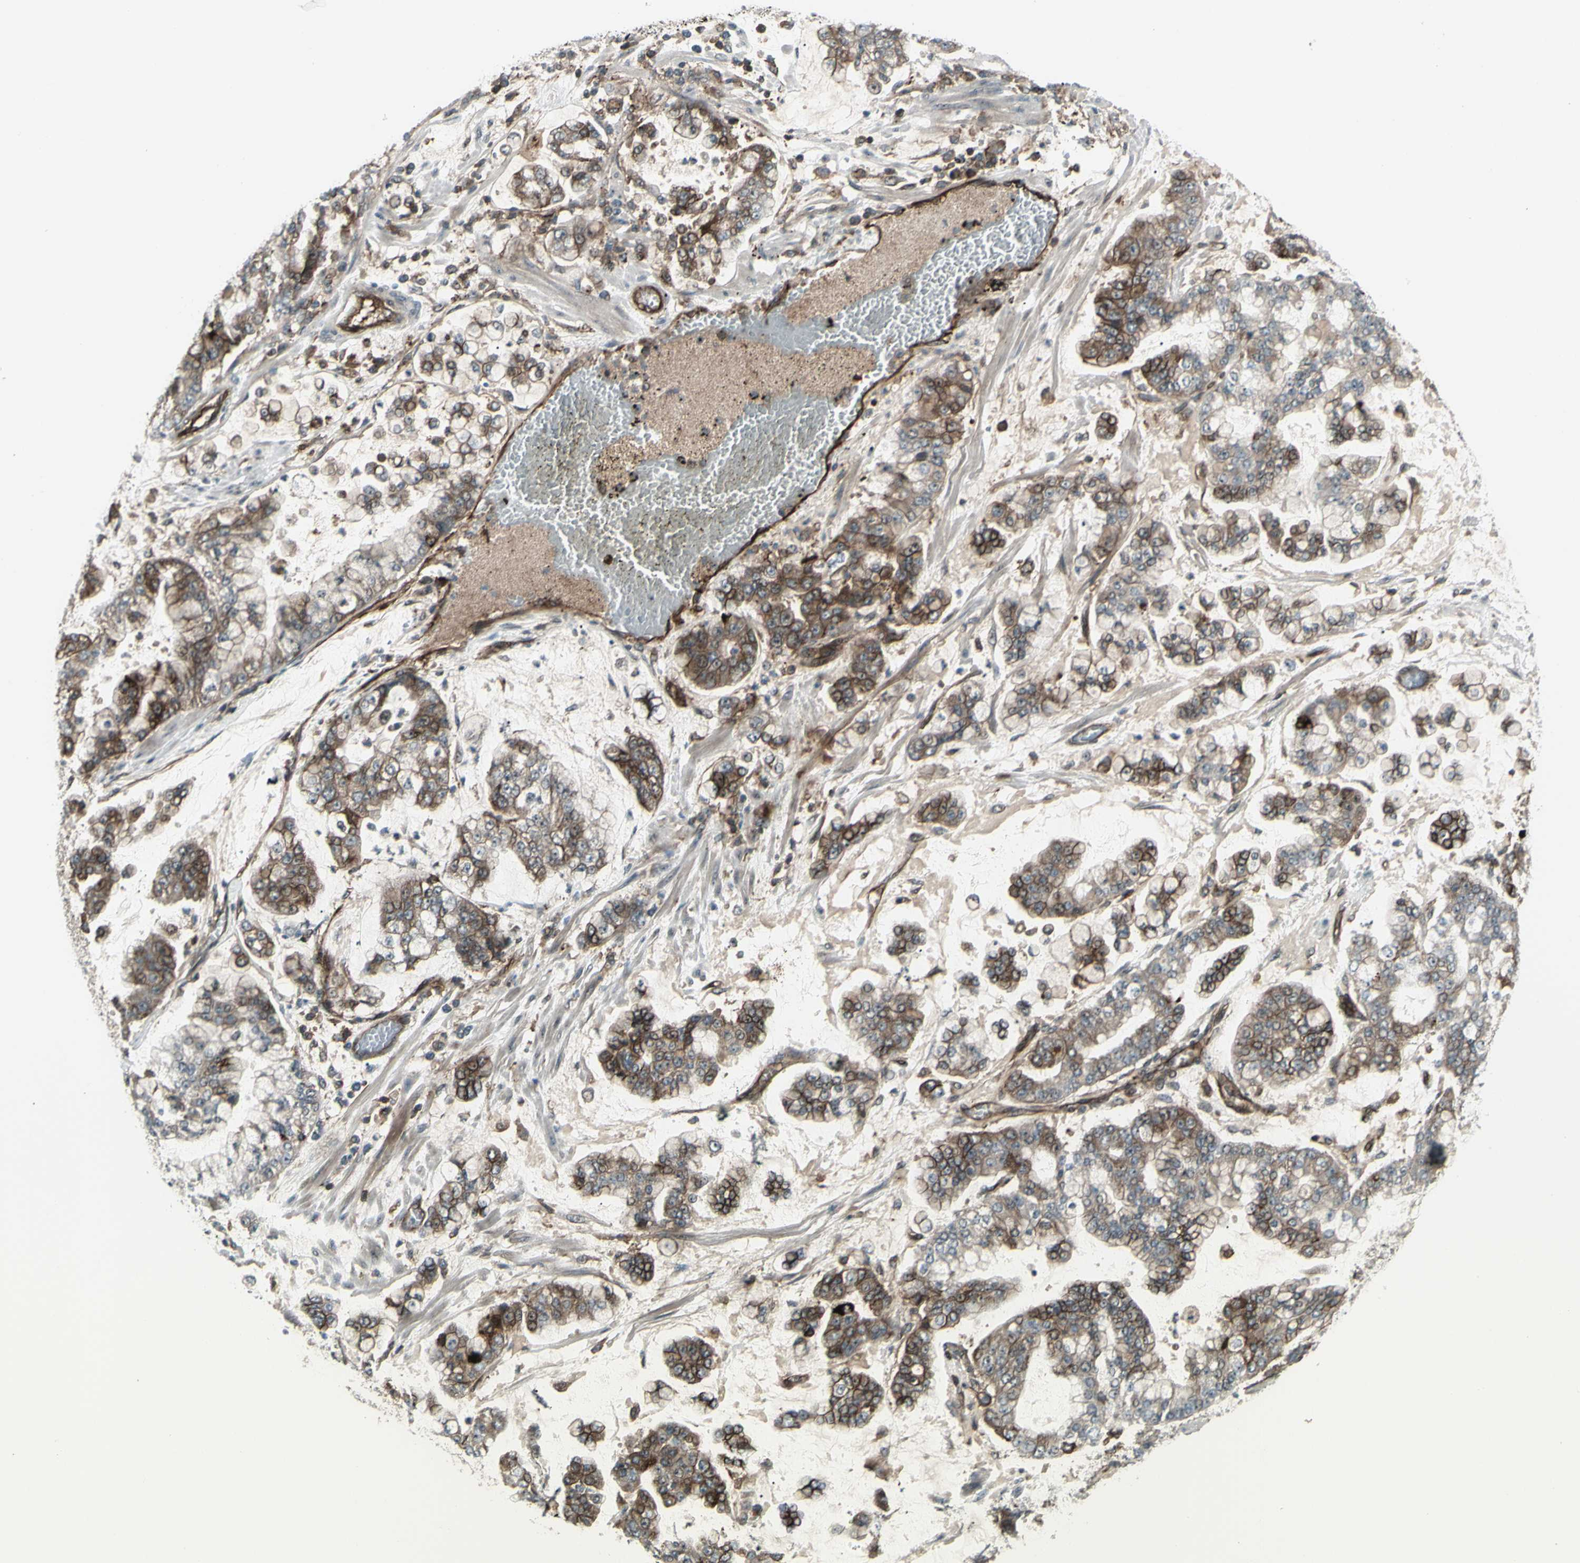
{"staining": {"intensity": "strong", "quantity": "25%-75%", "location": "cytoplasmic/membranous"}, "tissue": "stomach cancer", "cell_type": "Tumor cells", "image_type": "cancer", "snomed": [{"axis": "morphology", "description": "Normal tissue, NOS"}, {"axis": "morphology", "description": "Adenocarcinoma, NOS"}, {"axis": "topography", "description": "Stomach, upper"}, {"axis": "topography", "description": "Stomach"}], "caption": "Stomach adenocarcinoma stained with immunohistochemistry (IHC) reveals strong cytoplasmic/membranous expression in approximately 25%-75% of tumor cells. The staining is performed using DAB brown chromogen to label protein expression. The nuclei are counter-stained blue using hematoxylin.", "gene": "FXYD5", "patient": {"sex": "male", "age": 76}}